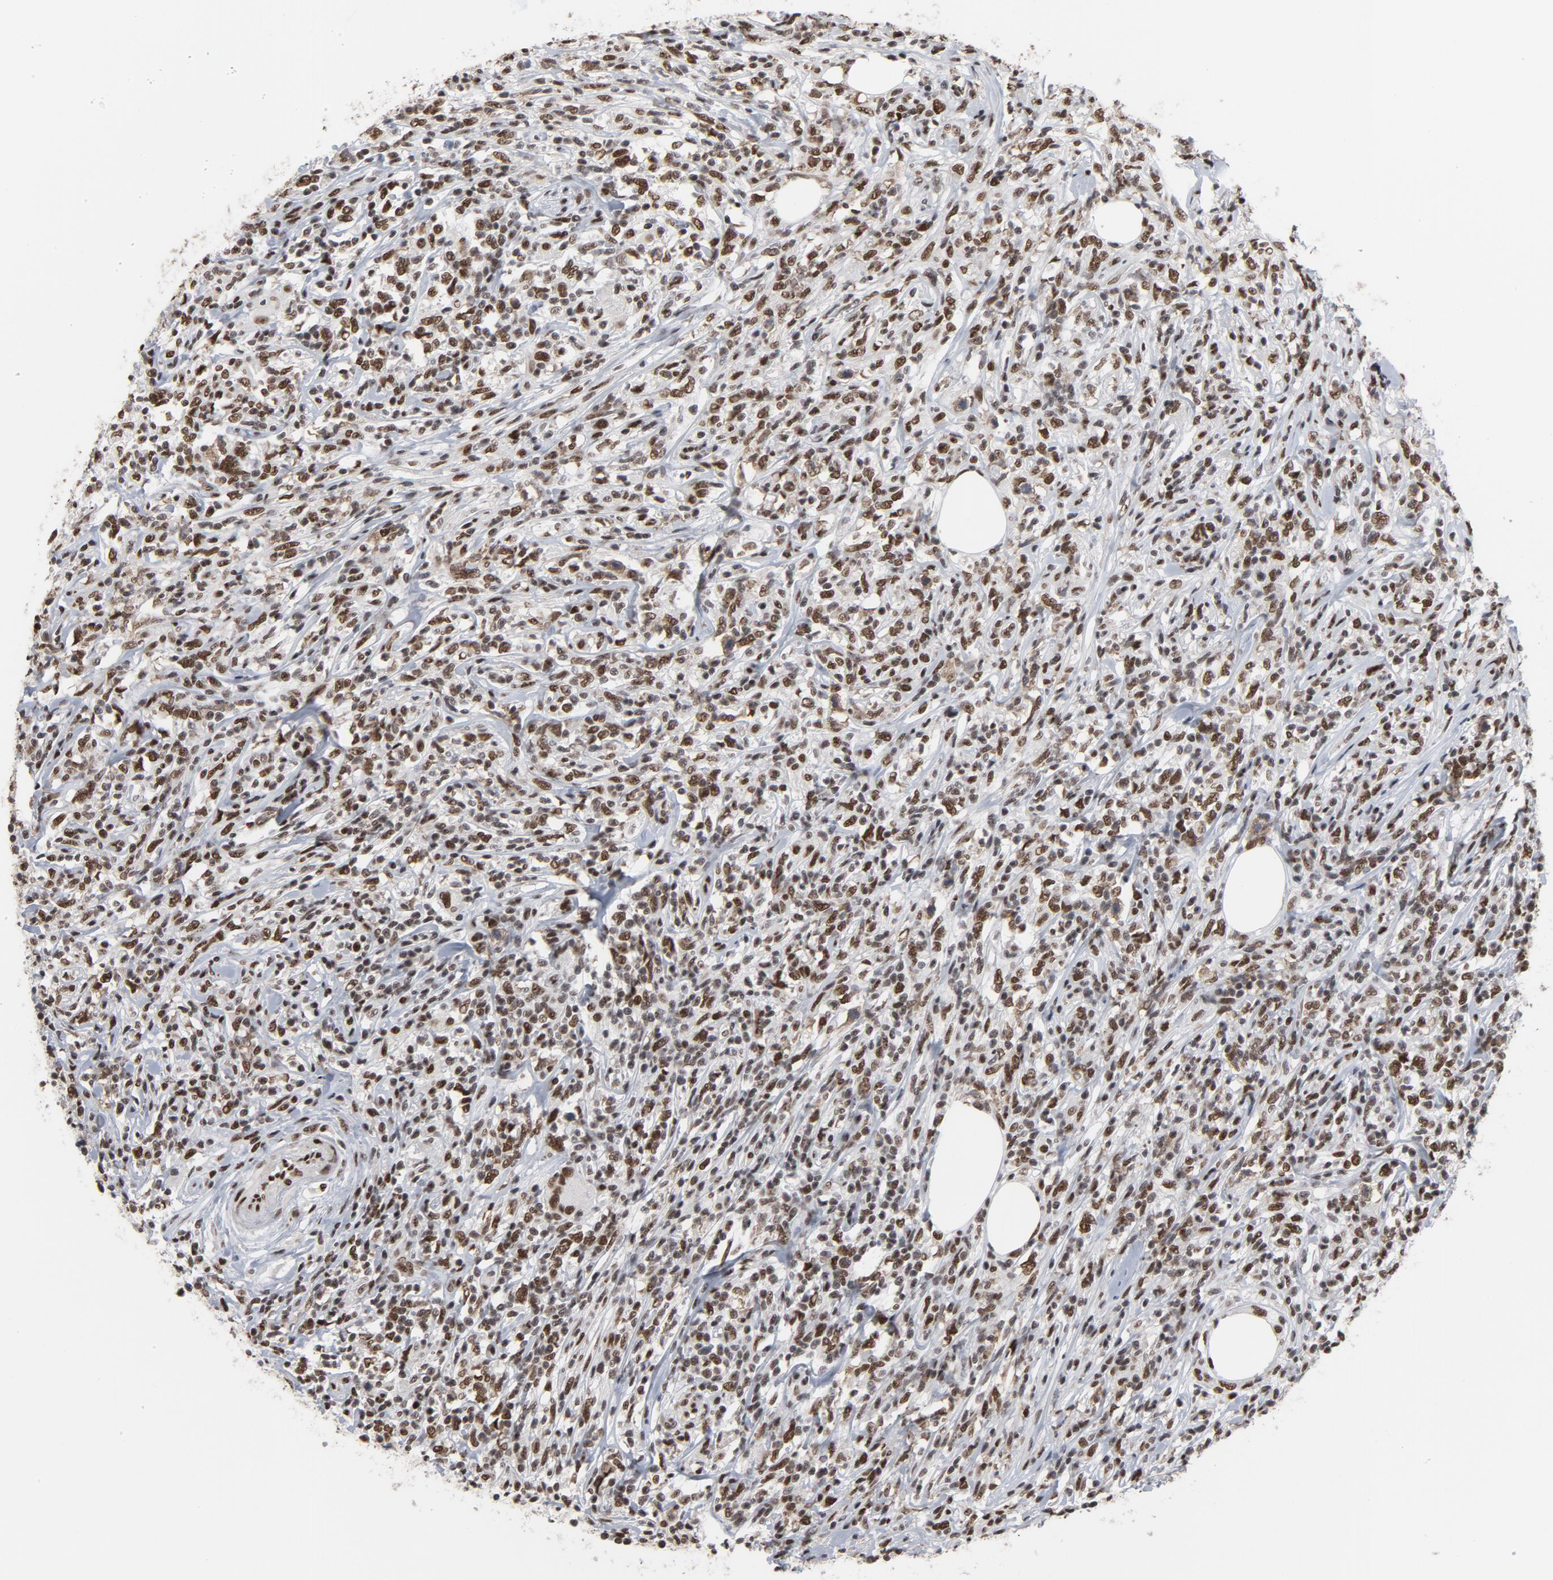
{"staining": {"intensity": "moderate", "quantity": ">75%", "location": "nuclear"}, "tissue": "lymphoma", "cell_type": "Tumor cells", "image_type": "cancer", "snomed": [{"axis": "morphology", "description": "Malignant lymphoma, non-Hodgkin's type, High grade"}, {"axis": "topography", "description": "Lymph node"}], "caption": "Malignant lymphoma, non-Hodgkin's type (high-grade) stained for a protein reveals moderate nuclear positivity in tumor cells.", "gene": "MRE11", "patient": {"sex": "female", "age": 84}}